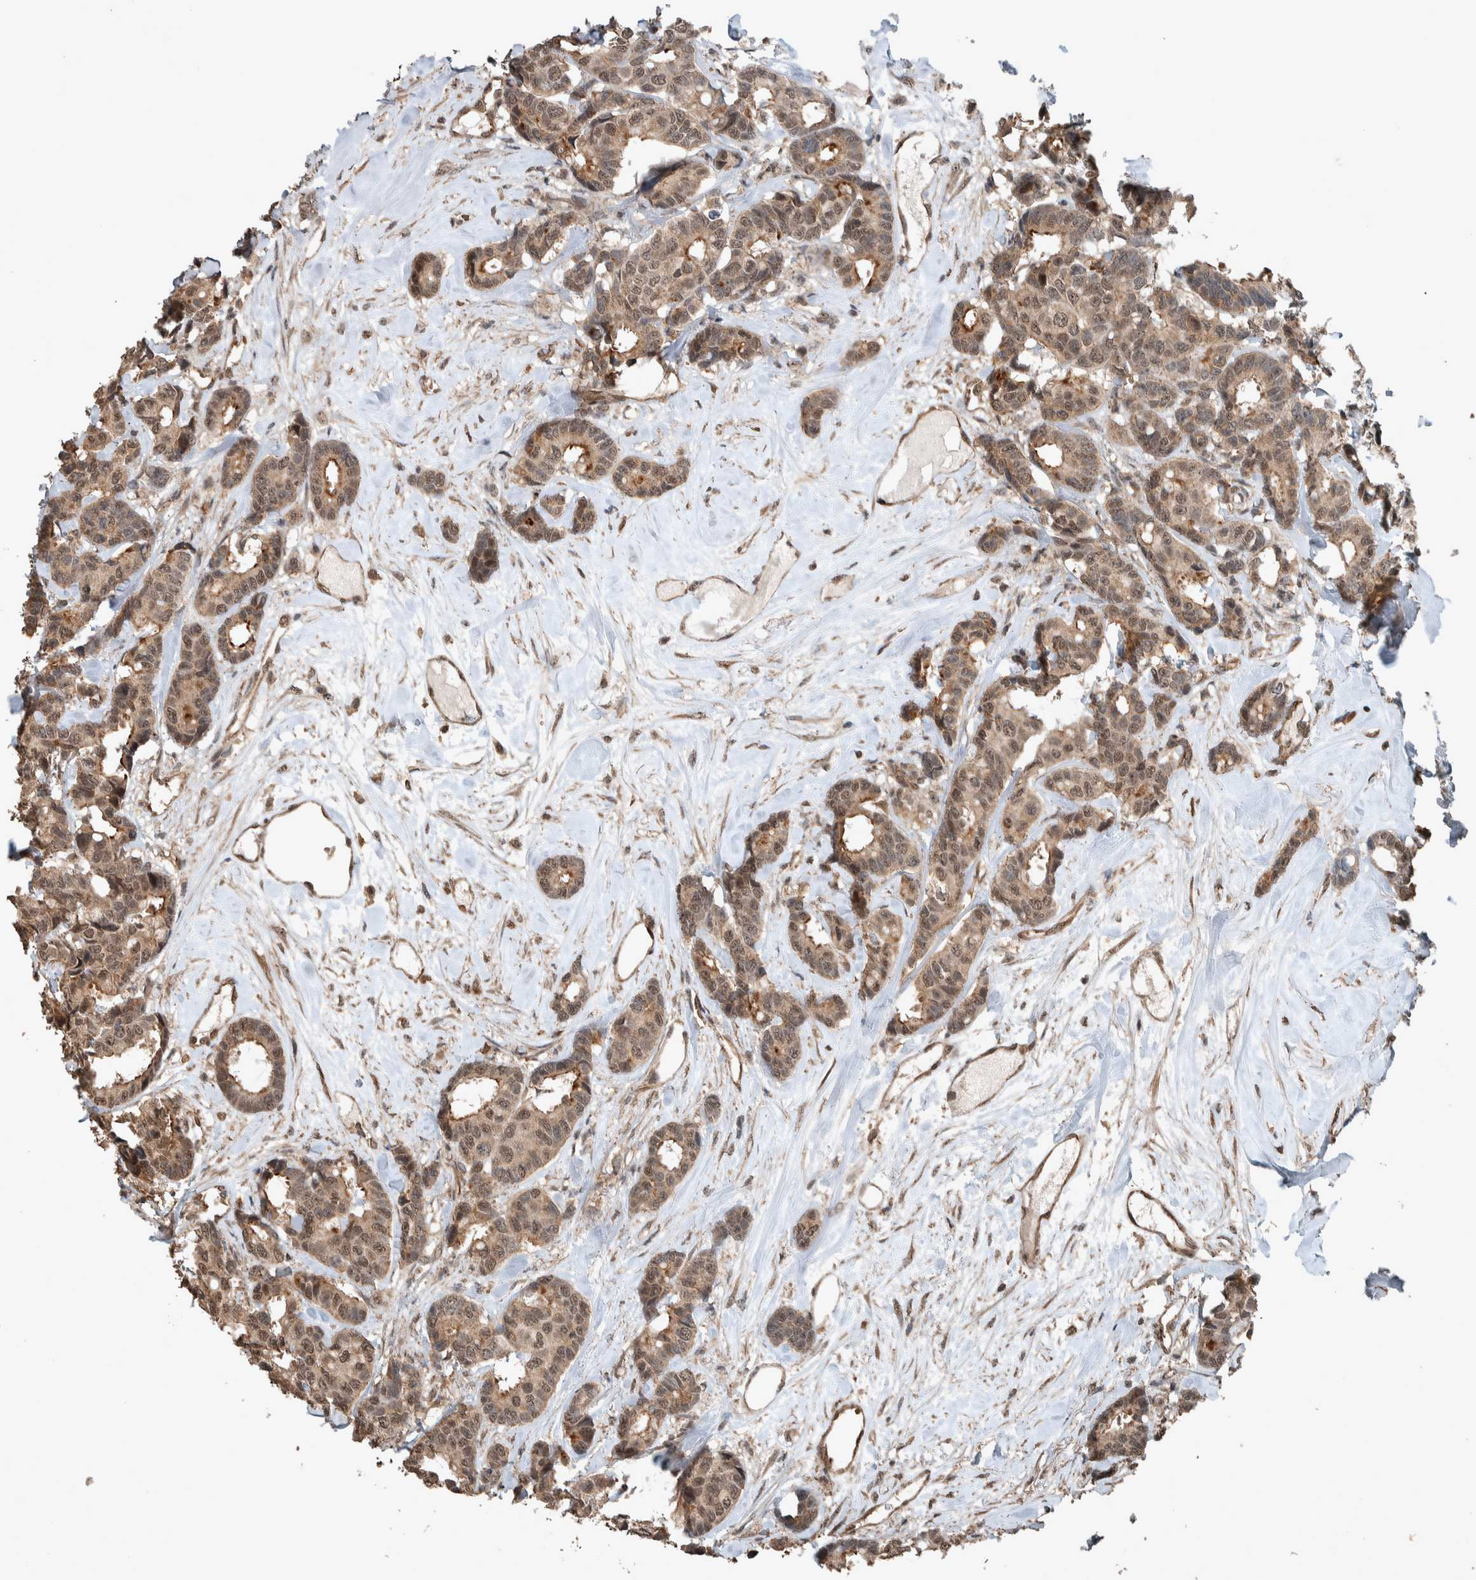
{"staining": {"intensity": "weak", "quantity": ">75%", "location": "cytoplasmic/membranous,nuclear"}, "tissue": "breast cancer", "cell_type": "Tumor cells", "image_type": "cancer", "snomed": [{"axis": "morphology", "description": "Duct carcinoma"}, {"axis": "topography", "description": "Breast"}], "caption": "The micrograph demonstrates a brown stain indicating the presence of a protein in the cytoplasmic/membranous and nuclear of tumor cells in intraductal carcinoma (breast).", "gene": "MYO1E", "patient": {"sex": "female", "age": 87}}